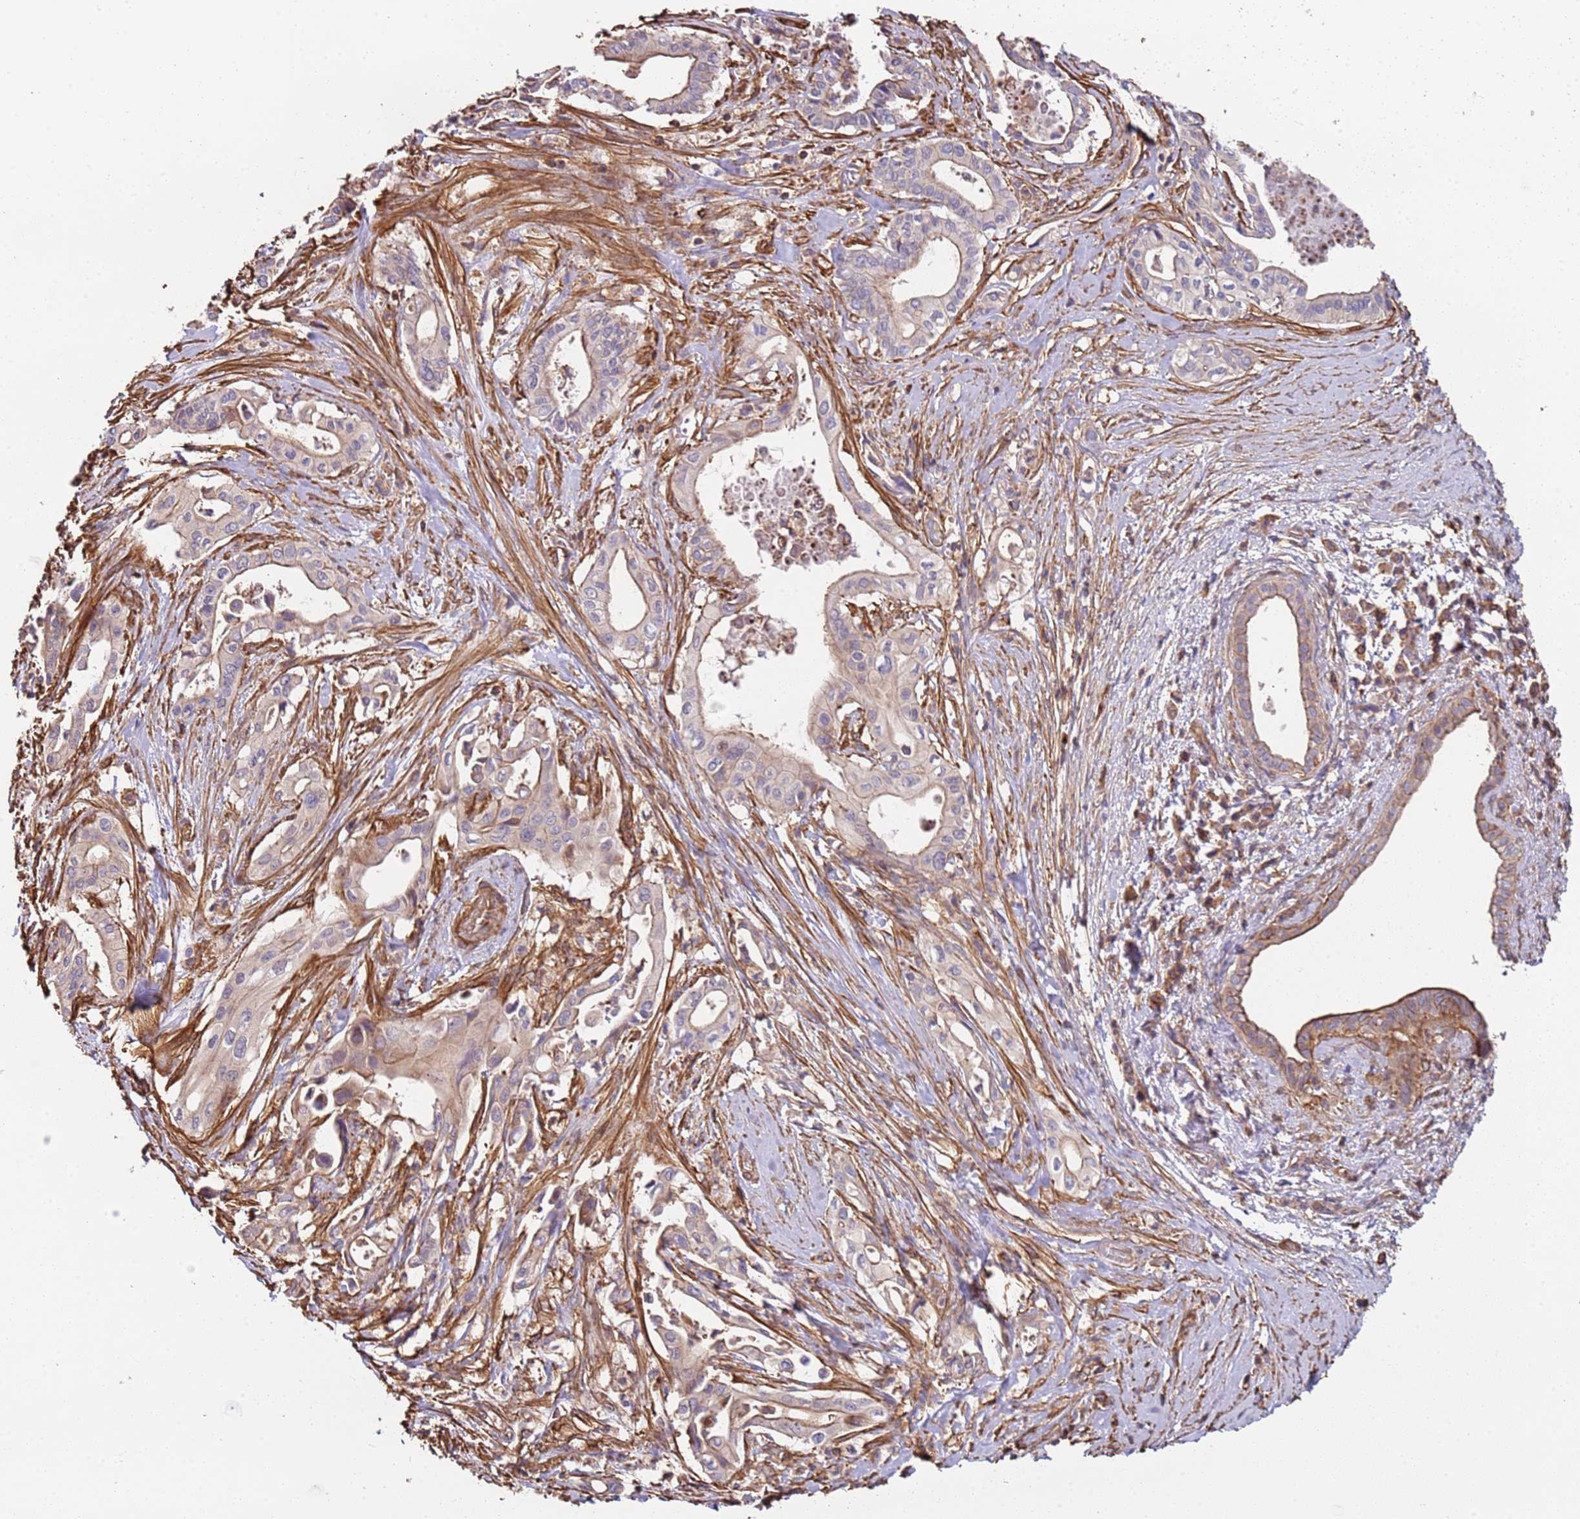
{"staining": {"intensity": "weak", "quantity": "25%-75%", "location": "cytoplasmic/membranous"}, "tissue": "pancreatic cancer", "cell_type": "Tumor cells", "image_type": "cancer", "snomed": [{"axis": "morphology", "description": "Adenocarcinoma, NOS"}, {"axis": "topography", "description": "Pancreas"}], "caption": "A photomicrograph showing weak cytoplasmic/membranous positivity in approximately 25%-75% of tumor cells in pancreatic cancer, as visualized by brown immunohistochemical staining.", "gene": "CYP2U1", "patient": {"sex": "female", "age": 77}}